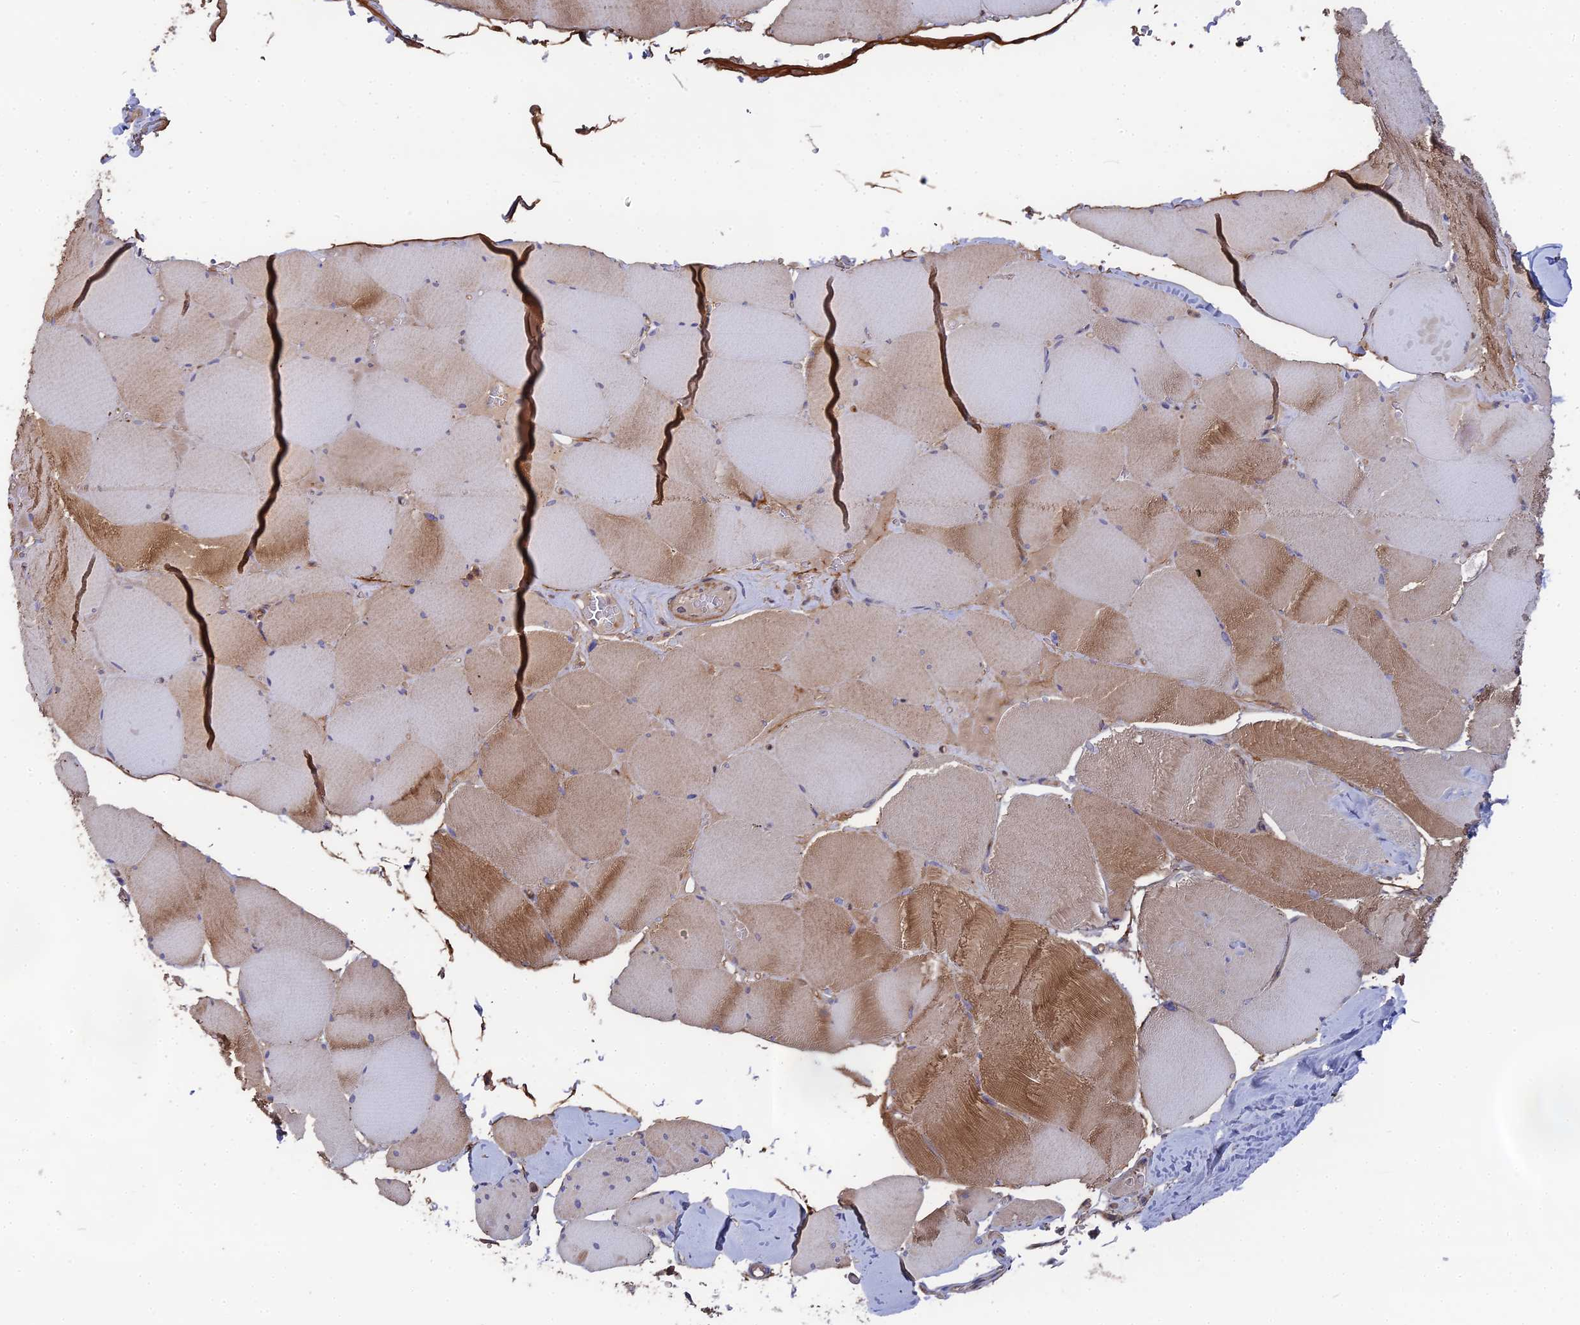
{"staining": {"intensity": "moderate", "quantity": "<25%", "location": "cytoplasmic/membranous"}, "tissue": "skeletal muscle", "cell_type": "Myocytes", "image_type": "normal", "snomed": [{"axis": "morphology", "description": "Normal tissue, NOS"}, {"axis": "topography", "description": "Skeletal muscle"}, {"axis": "topography", "description": "Head-Neck"}], "caption": "Immunohistochemical staining of normal skeletal muscle displays moderate cytoplasmic/membranous protein positivity in about <25% of myocytes.", "gene": "RPIA", "patient": {"sex": "male", "age": 66}}